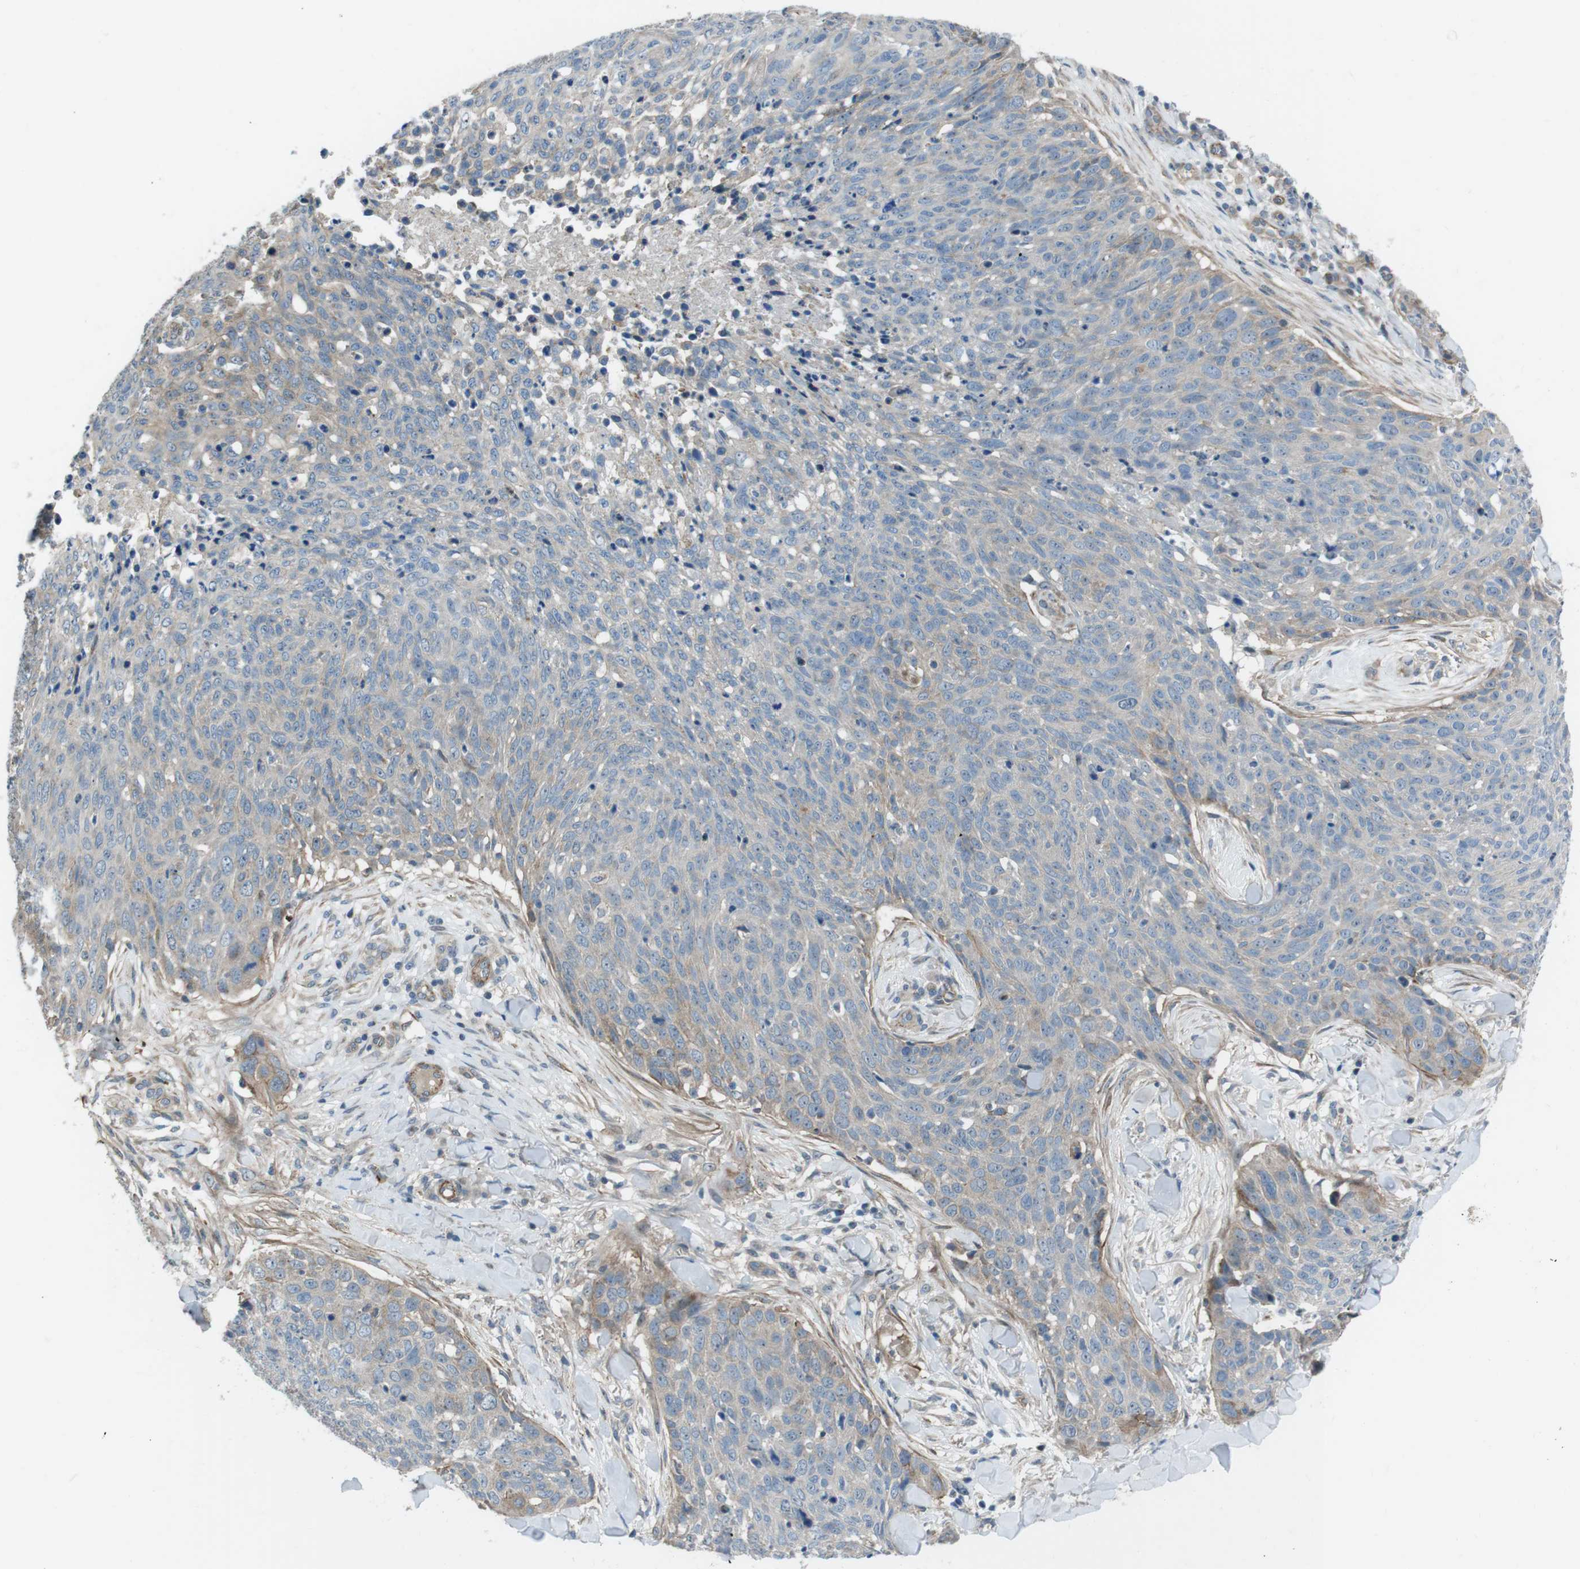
{"staining": {"intensity": "negative", "quantity": "none", "location": "none"}, "tissue": "skin cancer", "cell_type": "Tumor cells", "image_type": "cancer", "snomed": [{"axis": "morphology", "description": "Squamous cell carcinoma in situ, NOS"}, {"axis": "morphology", "description": "Squamous cell carcinoma, NOS"}, {"axis": "topography", "description": "Skin"}], "caption": "DAB immunohistochemical staining of squamous cell carcinoma in situ (skin) shows no significant expression in tumor cells.", "gene": "FAM174B", "patient": {"sex": "male", "age": 93}}